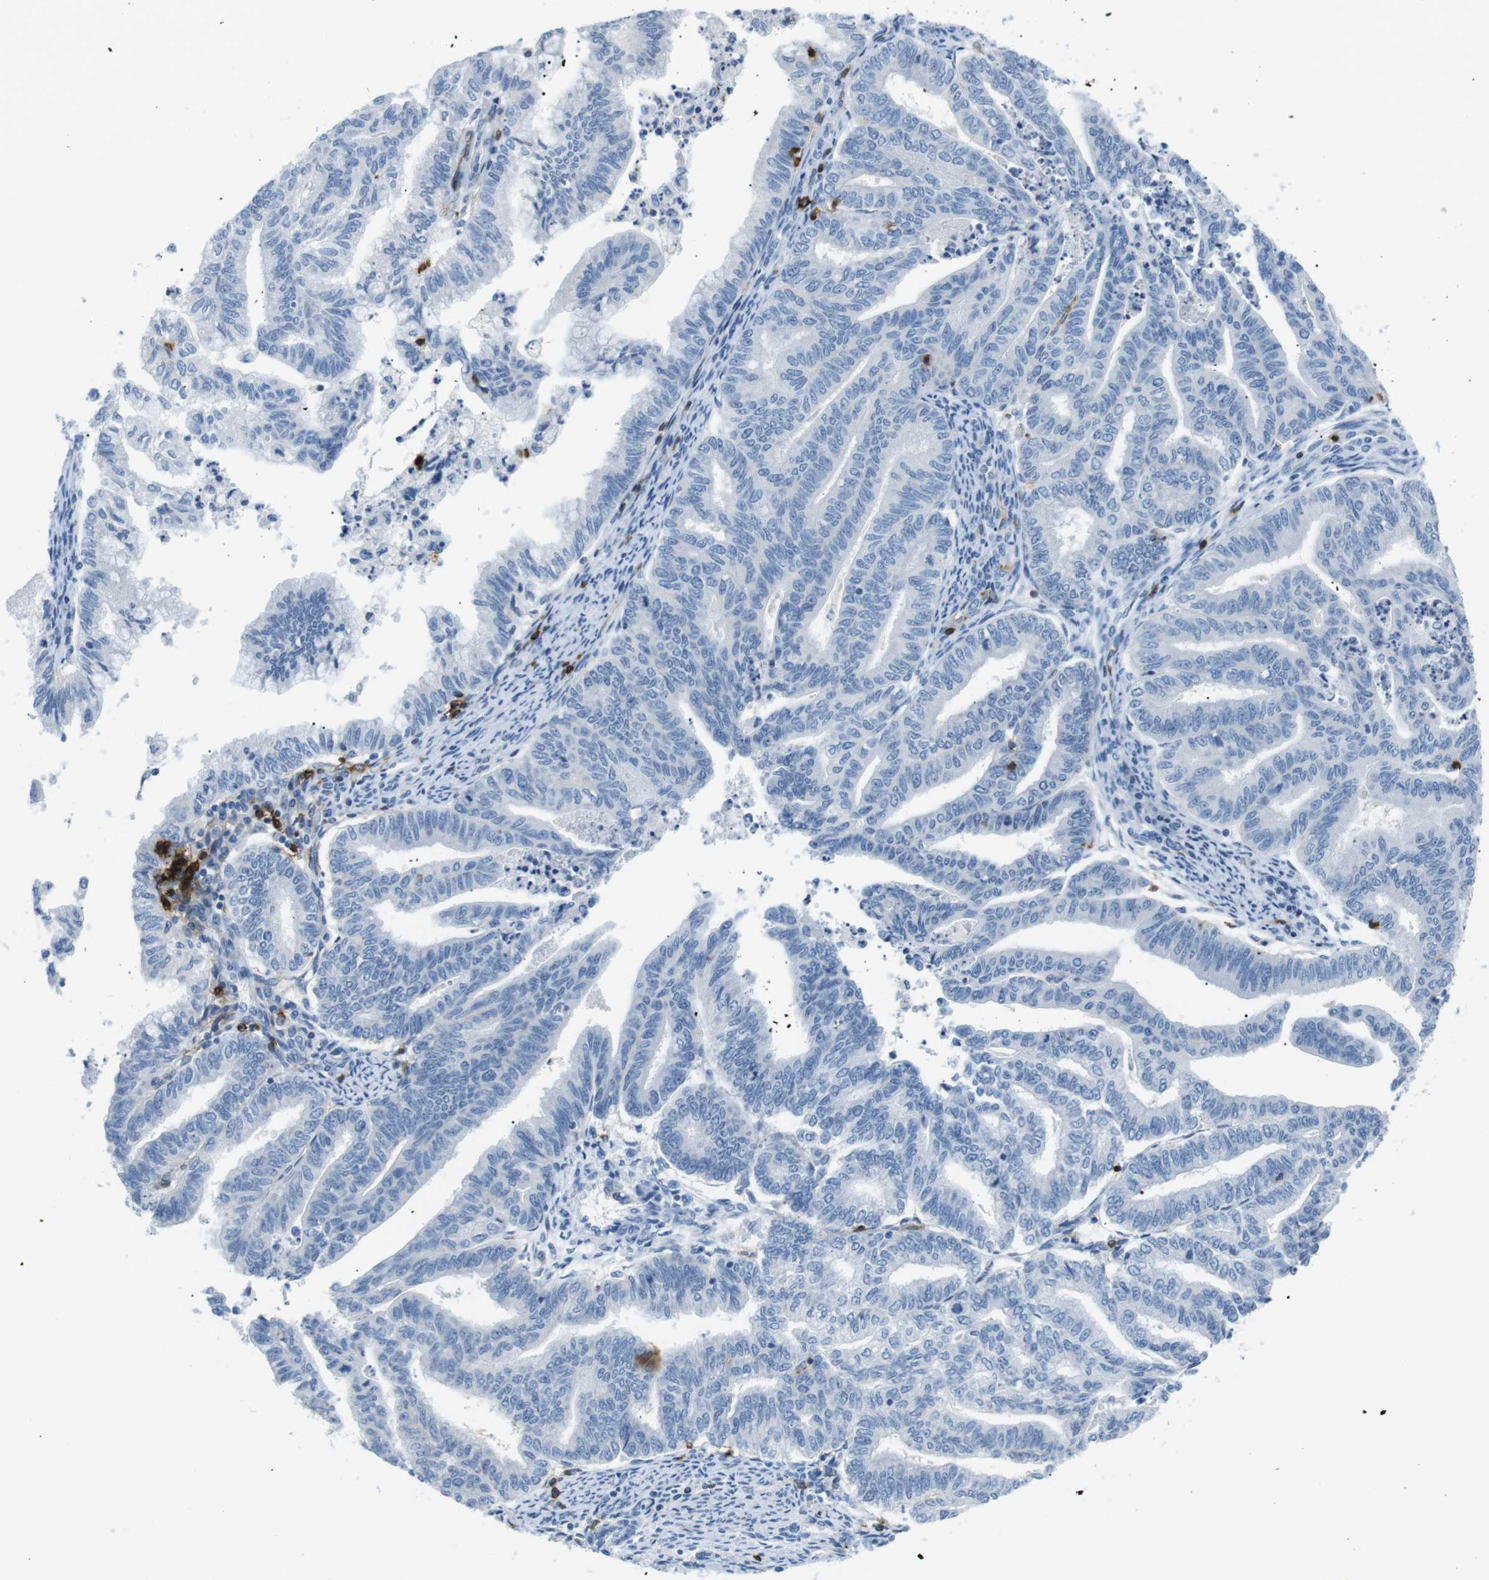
{"staining": {"intensity": "negative", "quantity": "none", "location": "none"}, "tissue": "endometrial cancer", "cell_type": "Tumor cells", "image_type": "cancer", "snomed": [{"axis": "morphology", "description": "Adenocarcinoma, NOS"}, {"axis": "topography", "description": "Endometrium"}], "caption": "Immunohistochemical staining of endometrial cancer exhibits no significant staining in tumor cells. The staining was performed using DAB to visualize the protein expression in brown, while the nuclei were stained in blue with hematoxylin (Magnification: 20x).", "gene": "TNFRSF4", "patient": {"sex": "female", "age": 79}}